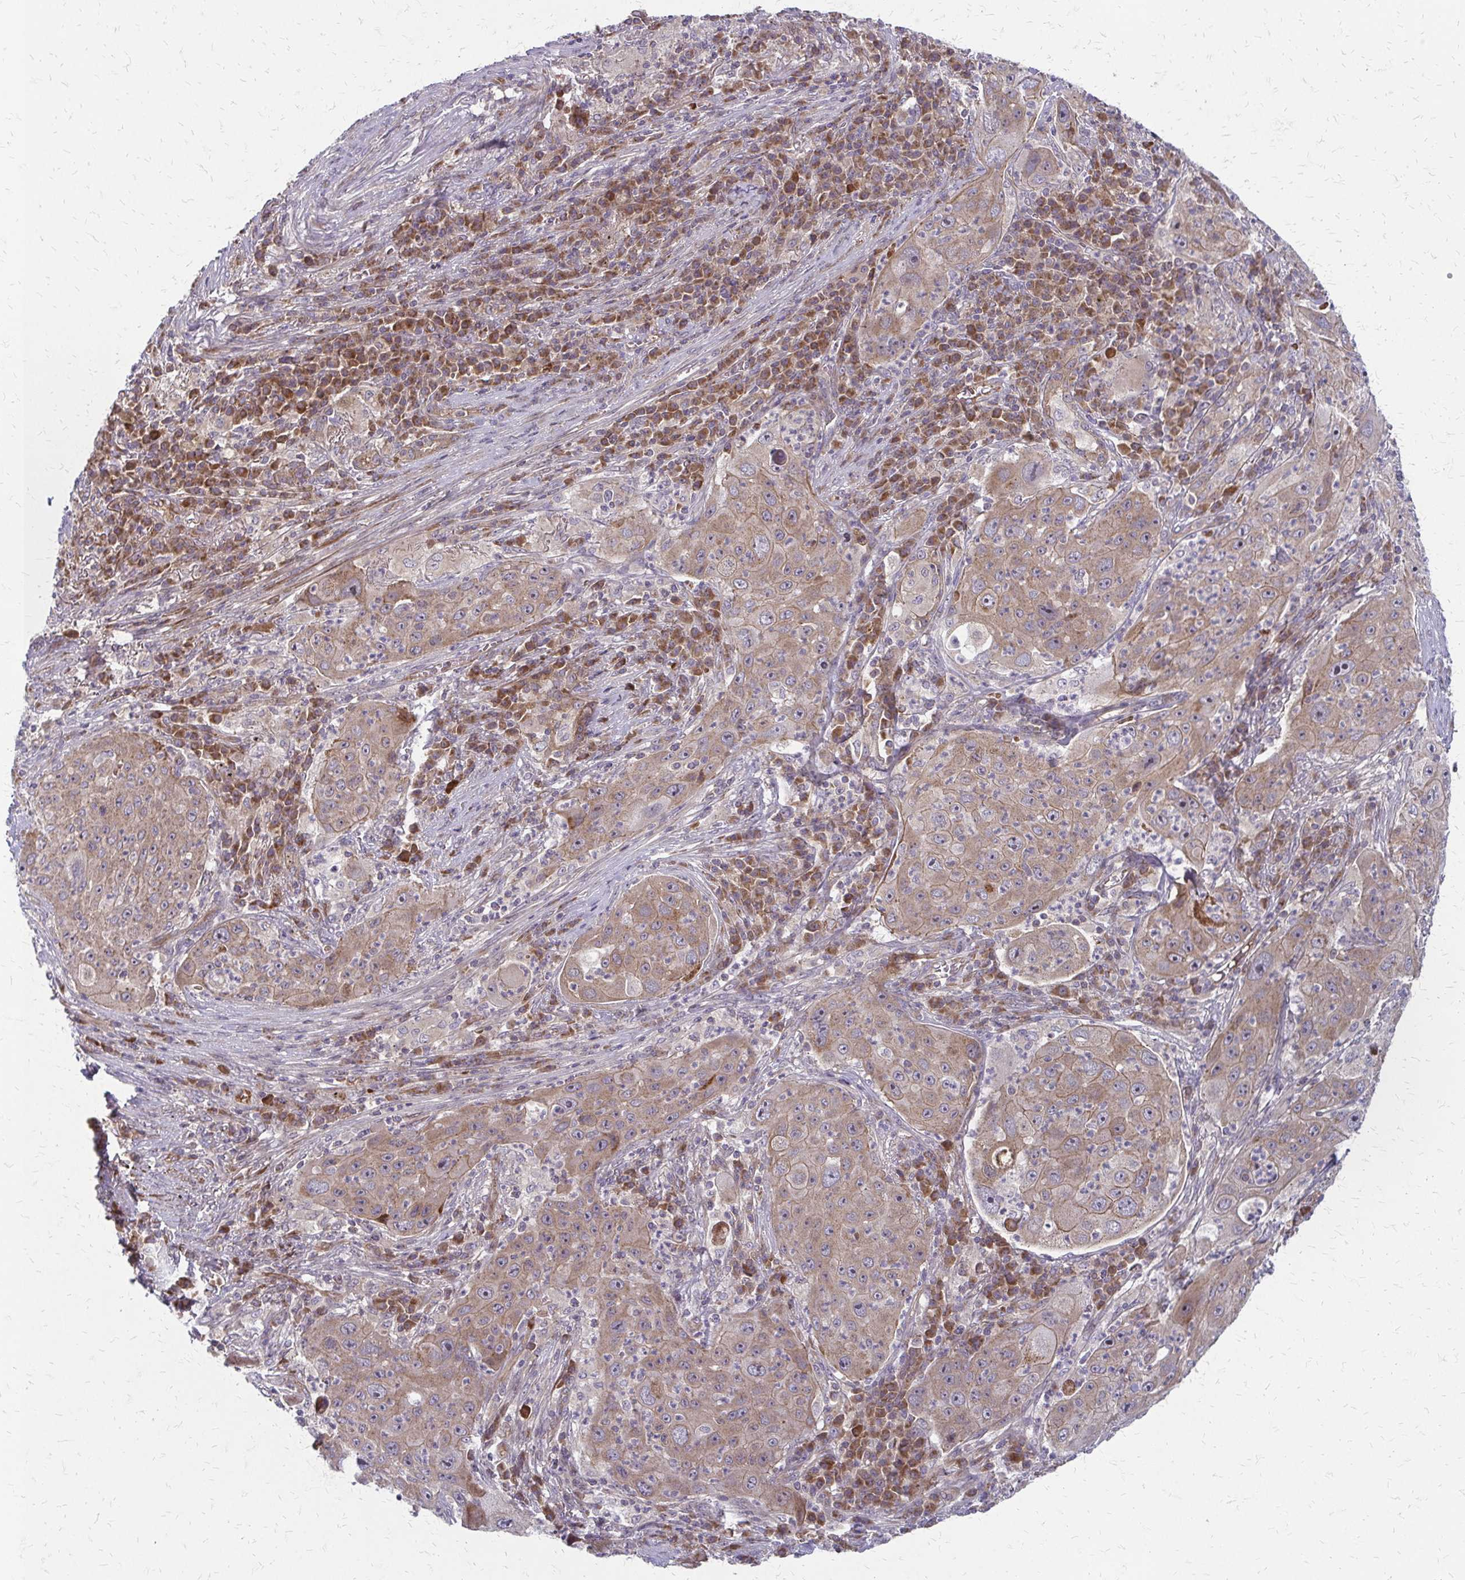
{"staining": {"intensity": "weak", "quantity": ">75%", "location": "cytoplasmic/membranous"}, "tissue": "lung cancer", "cell_type": "Tumor cells", "image_type": "cancer", "snomed": [{"axis": "morphology", "description": "Squamous cell carcinoma, NOS"}, {"axis": "topography", "description": "Lung"}], "caption": "Approximately >75% of tumor cells in lung cancer (squamous cell carcinoma) display weak cytoplasmic/membranous protein expression as visualized by brown immunohistochemical staining.", "gene": "ZNF383", "patient": {"sex": "female", "age": 59}}